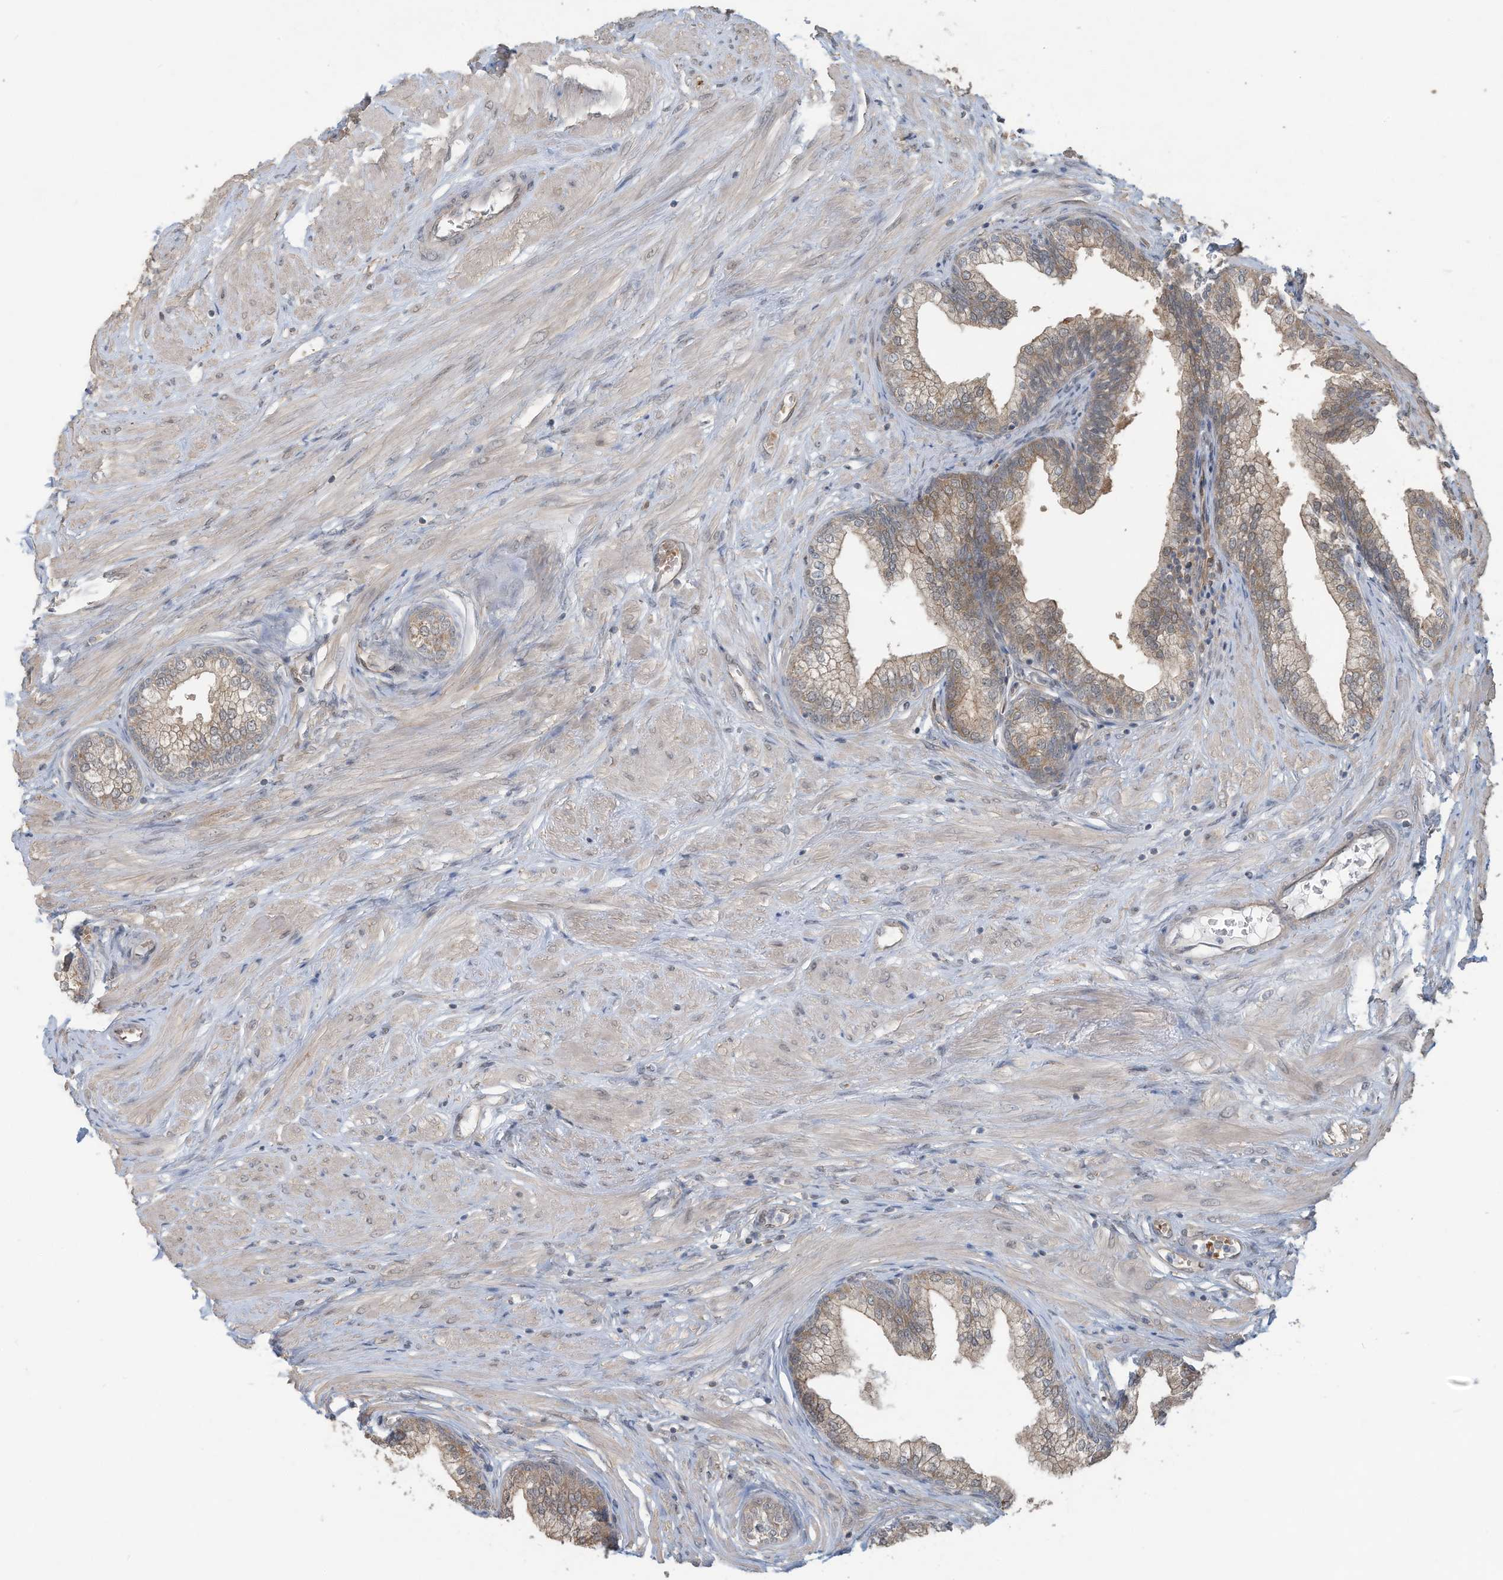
{"staining": {"intensity": "moderate", "quantity": ">75%", "location": "cytoplasmic/membranous"}, "tissue": "prostate", "cell_type": "Glandular cells", "image_type": "normal", "snomed": [{"axis": "morphology", "description": "Normal tissue, NOS"}, {"axis": "morphology", "description": "Urothelial carcinoma, Low grade"}, {"axis": "topography", "description": "Urinary bladder"}, {"axis": "topography", "description": "Prostate"}], "caption": "An immunohistochemistry image of benign tissue is shown. Protein staining in brown shows moderate cytoplasmic/membranous positivity in prostate within glandular cells.", "gene": "ERI2", "patient": {"sex": "male", "age": 60}}